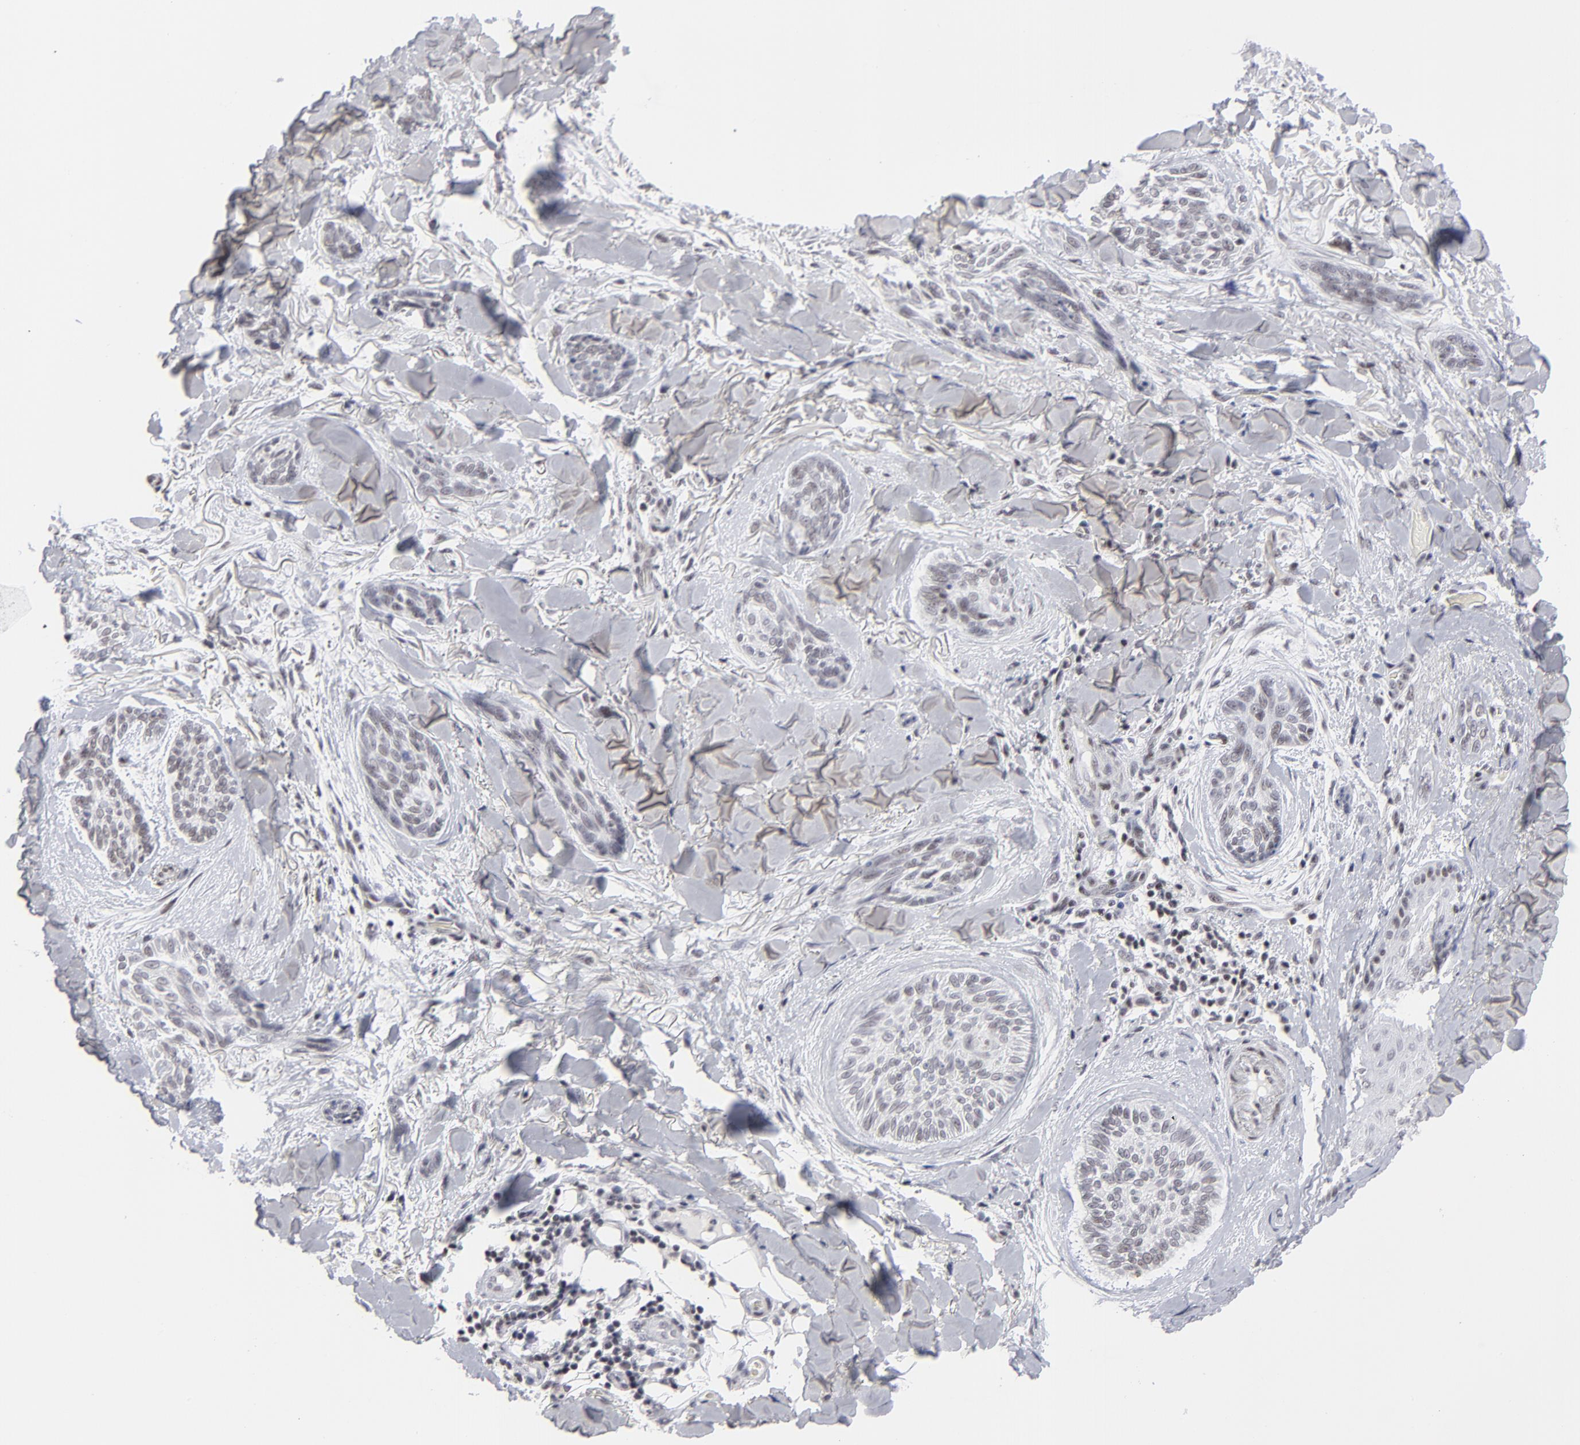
{"staining": {"intensity": "weak", "quantity": "<25%", "location": "nuclear"}, "tissue": "skin cancer", "cell_type": "Tumor cells", "image_type": "cancer", "snomed": [{"axis": "morphology", "description": "Normal tissue, NOS"}, {"axis": "morphology", "description": "Basal cell carcinoma"}, {"axis": "topography", "description": "Skin"}], "caption": "Immunohistochemical staining of skin basal cell carcinoma exhibits no significant staining in tumor cells. (IHC, brightfield microscopy, high magnification).", "gene": "SP2", "patient": {"sex": "female", "age": 71}}